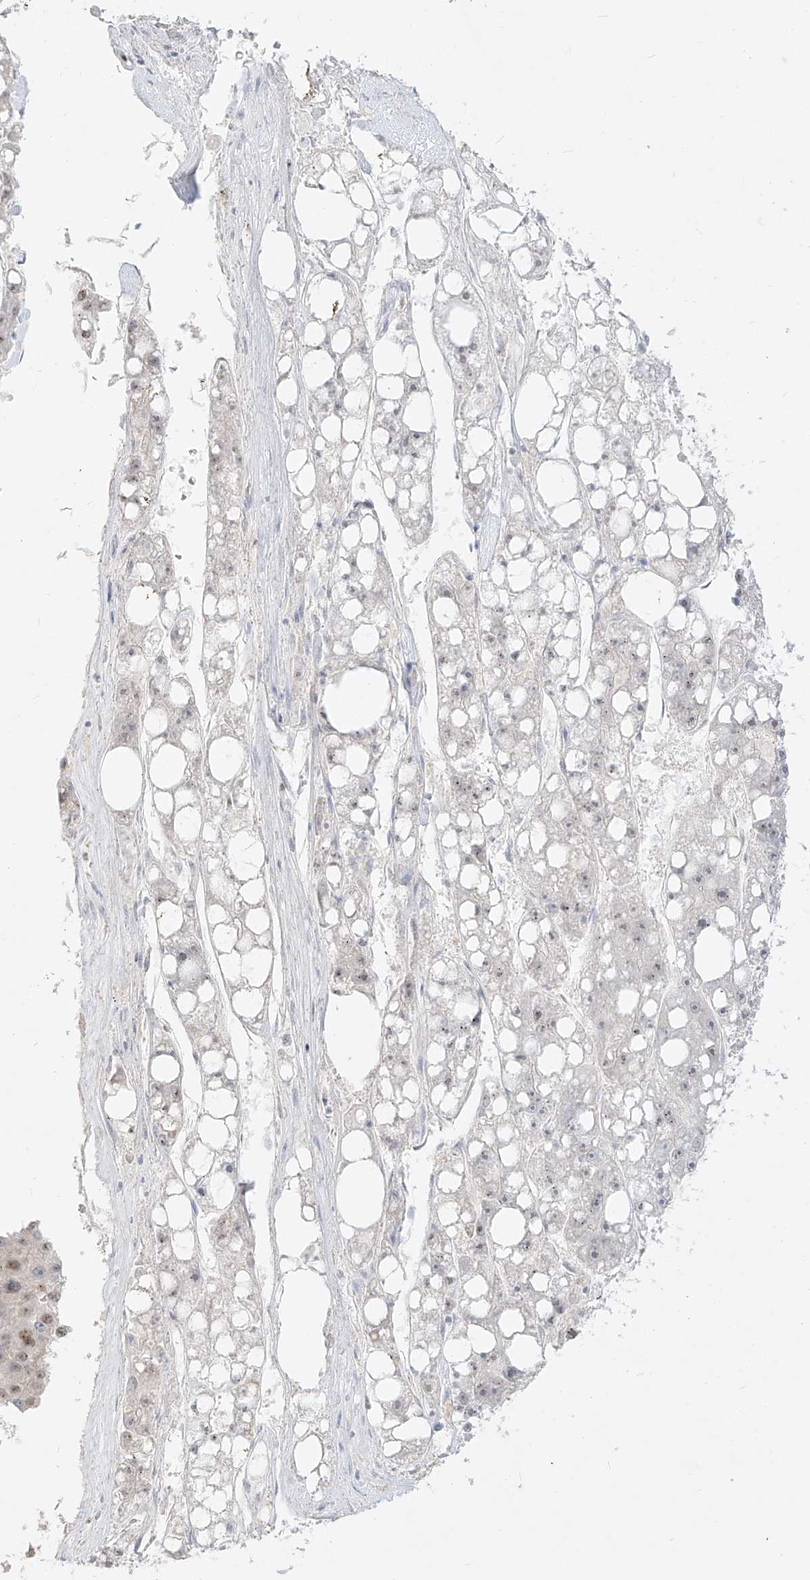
{"staining": {"intensity": "weak", "quantity": "<25%", "location": "nuclear"}, "tissue": "liver cancer", "cell_type": "Tumor cells", "image_type": "cancer", "snomed": [{"axis": "morphology", "description": "Carcinoma, Hepatocellular, NOS"}, {"axis": "topography", "description": "Liver"}], "caption": "Hepatocellular carcinoma (liver) was stained to show a protein in brown. There is no significant expression in tumor cells.", "gene": "NHSL1", "patient": {"sex": "female", "age": 61}}